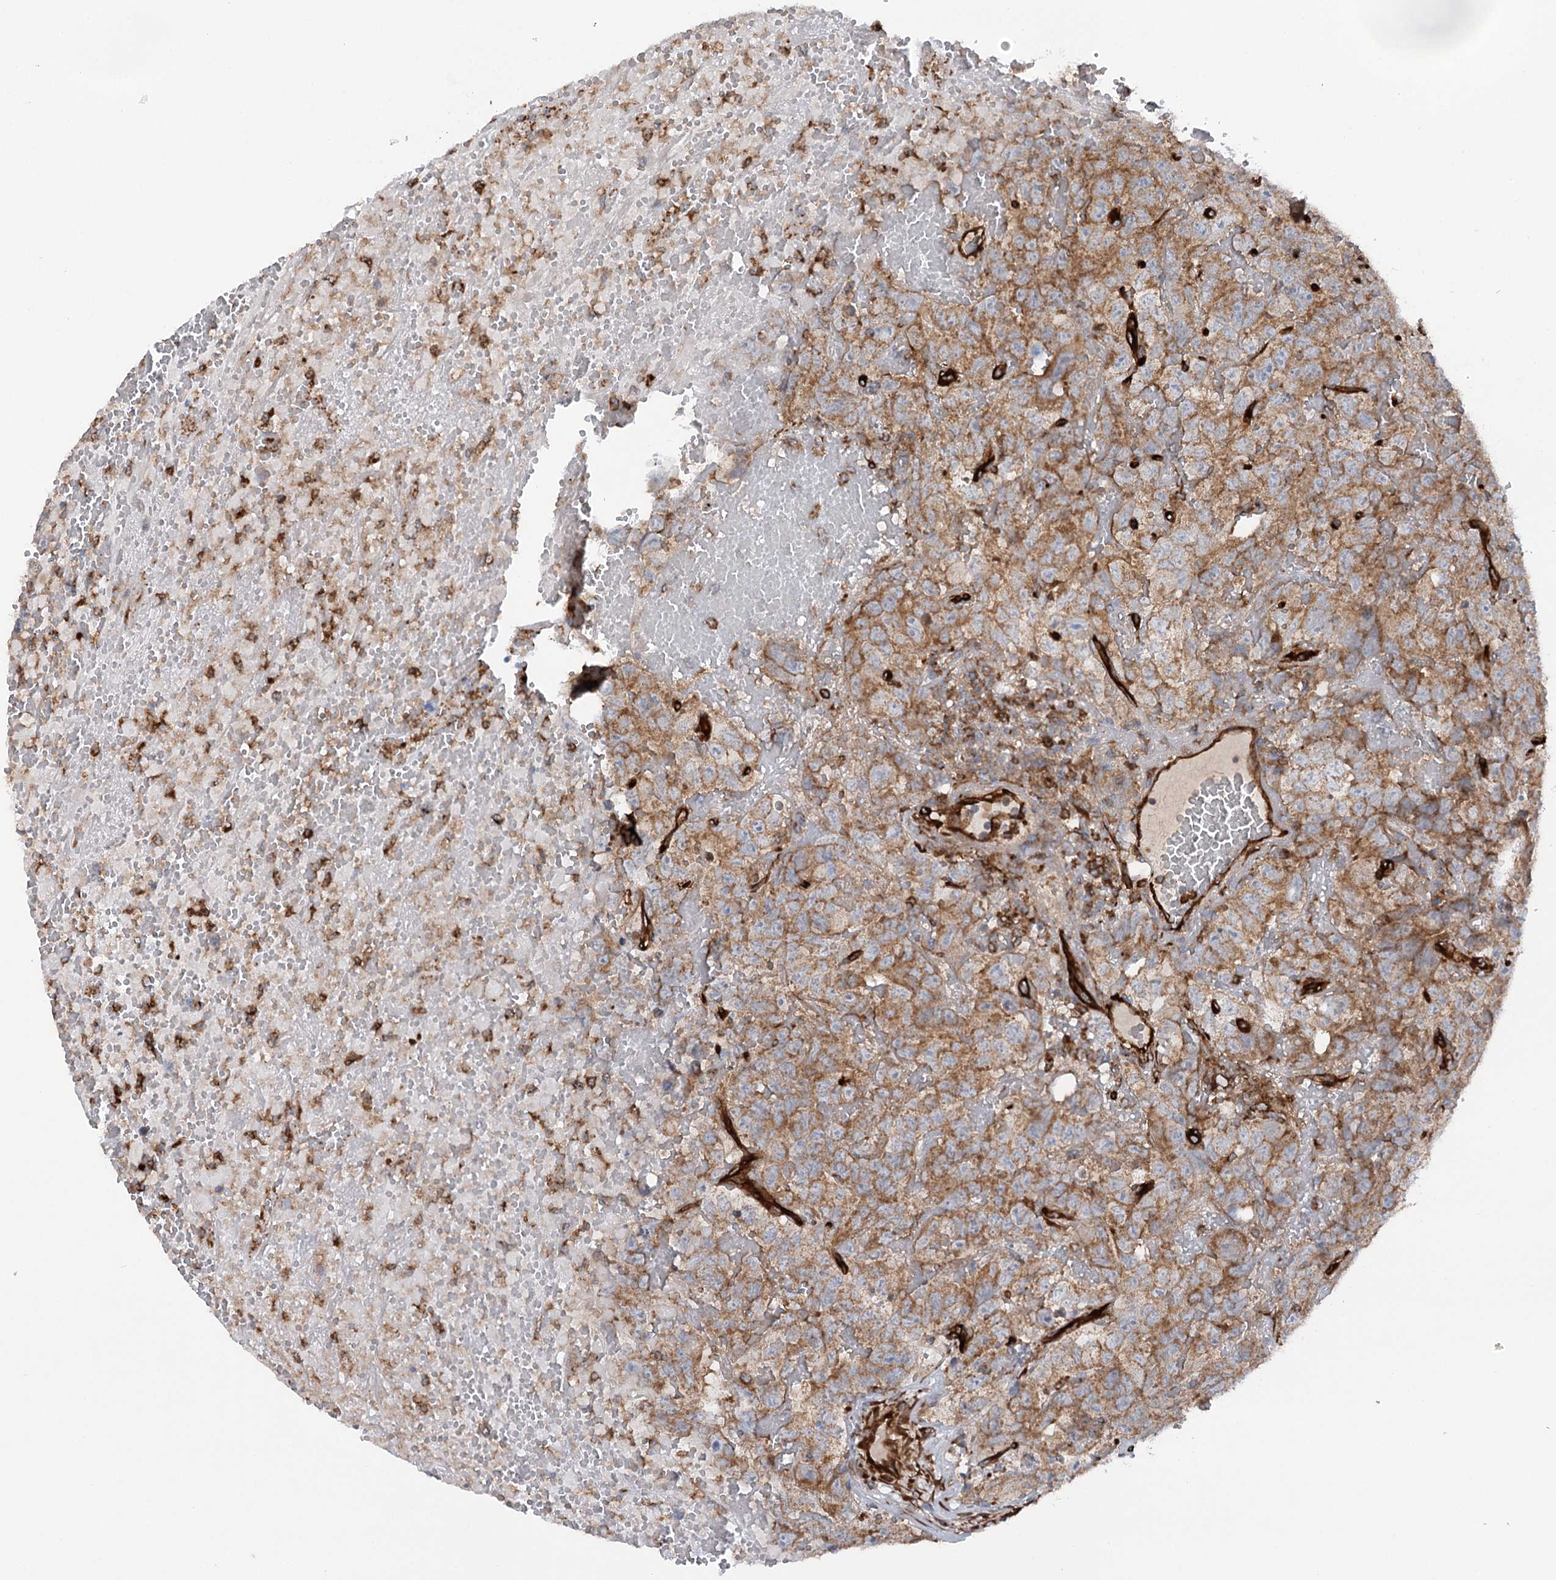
{"staining": {"intensity": "moderate", "quantity": ">75%", "location": "cytoplasmic/membranous"}, "tissue": "testis cancer", "cell_type": "Tumor cells", "image_type": "cancer", "snomed": [{"axis": "morphology", "description": "Carcinoma, Embryonal, NOS"}, {"axis": "topography", "description": "Testis"}], "caption": "Moderate cytoplasmic/membranous expression for a protein is identified in about >75% of tumor cells of testis embryonal carcinoma using IHC.", "gene": "MTPAP", "patient": {"sex": "male", "age": 45}}